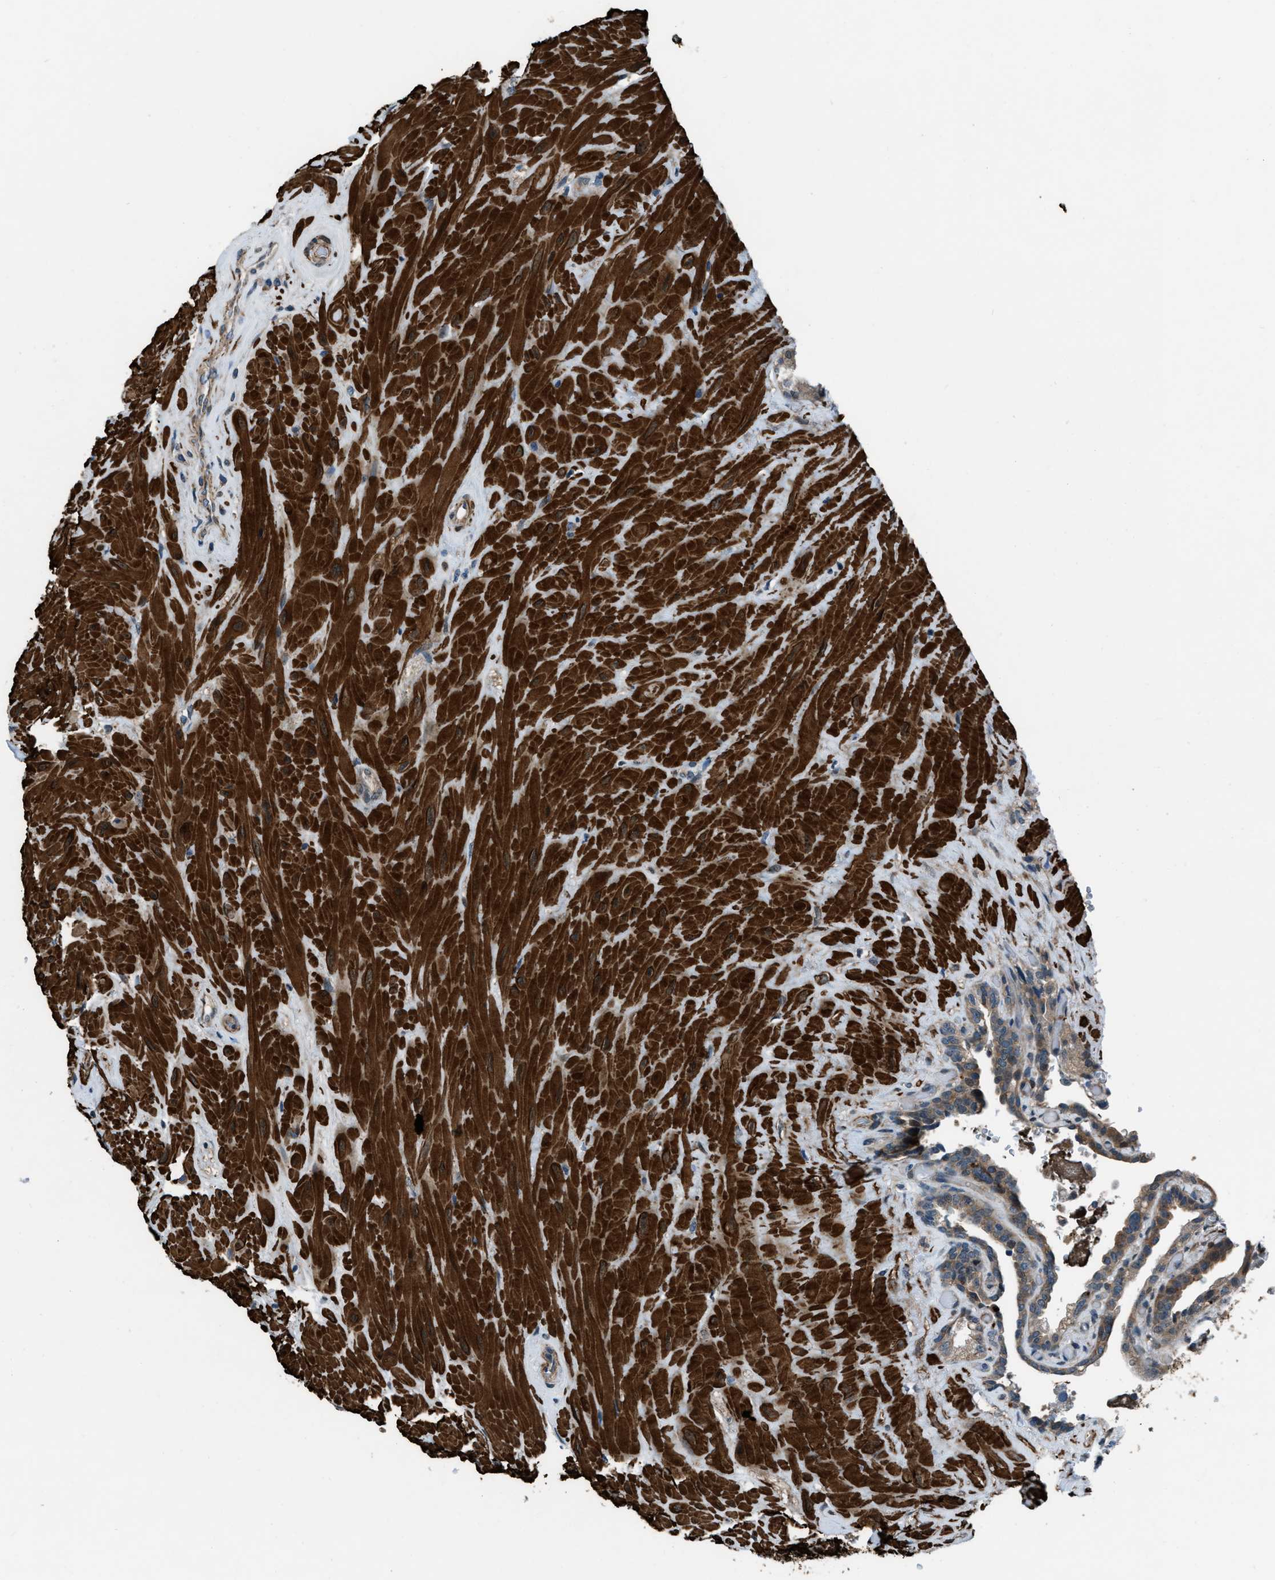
{"staining": {"intensity": "moderate", "quantity": "<25%", "location": "cytoplasmic/membranous"}, "tissue": "seminal vesicle", "cell_type": "Glandular cells", "image_type": "normal", "snomed": [{"axis": "morphology", "description": "Normal tissue, NOS"}, {"axis": "topography", "description": "Seminal veicle"}], "caption": "Immunohistochemical staining of normal seminal vesicle reveals low levels of moderate cytoplasmic/membranous expression in about <25% of glandular cells.", "gene": "NUDCD3", "patient": {"sex": "male", "age": 68}}